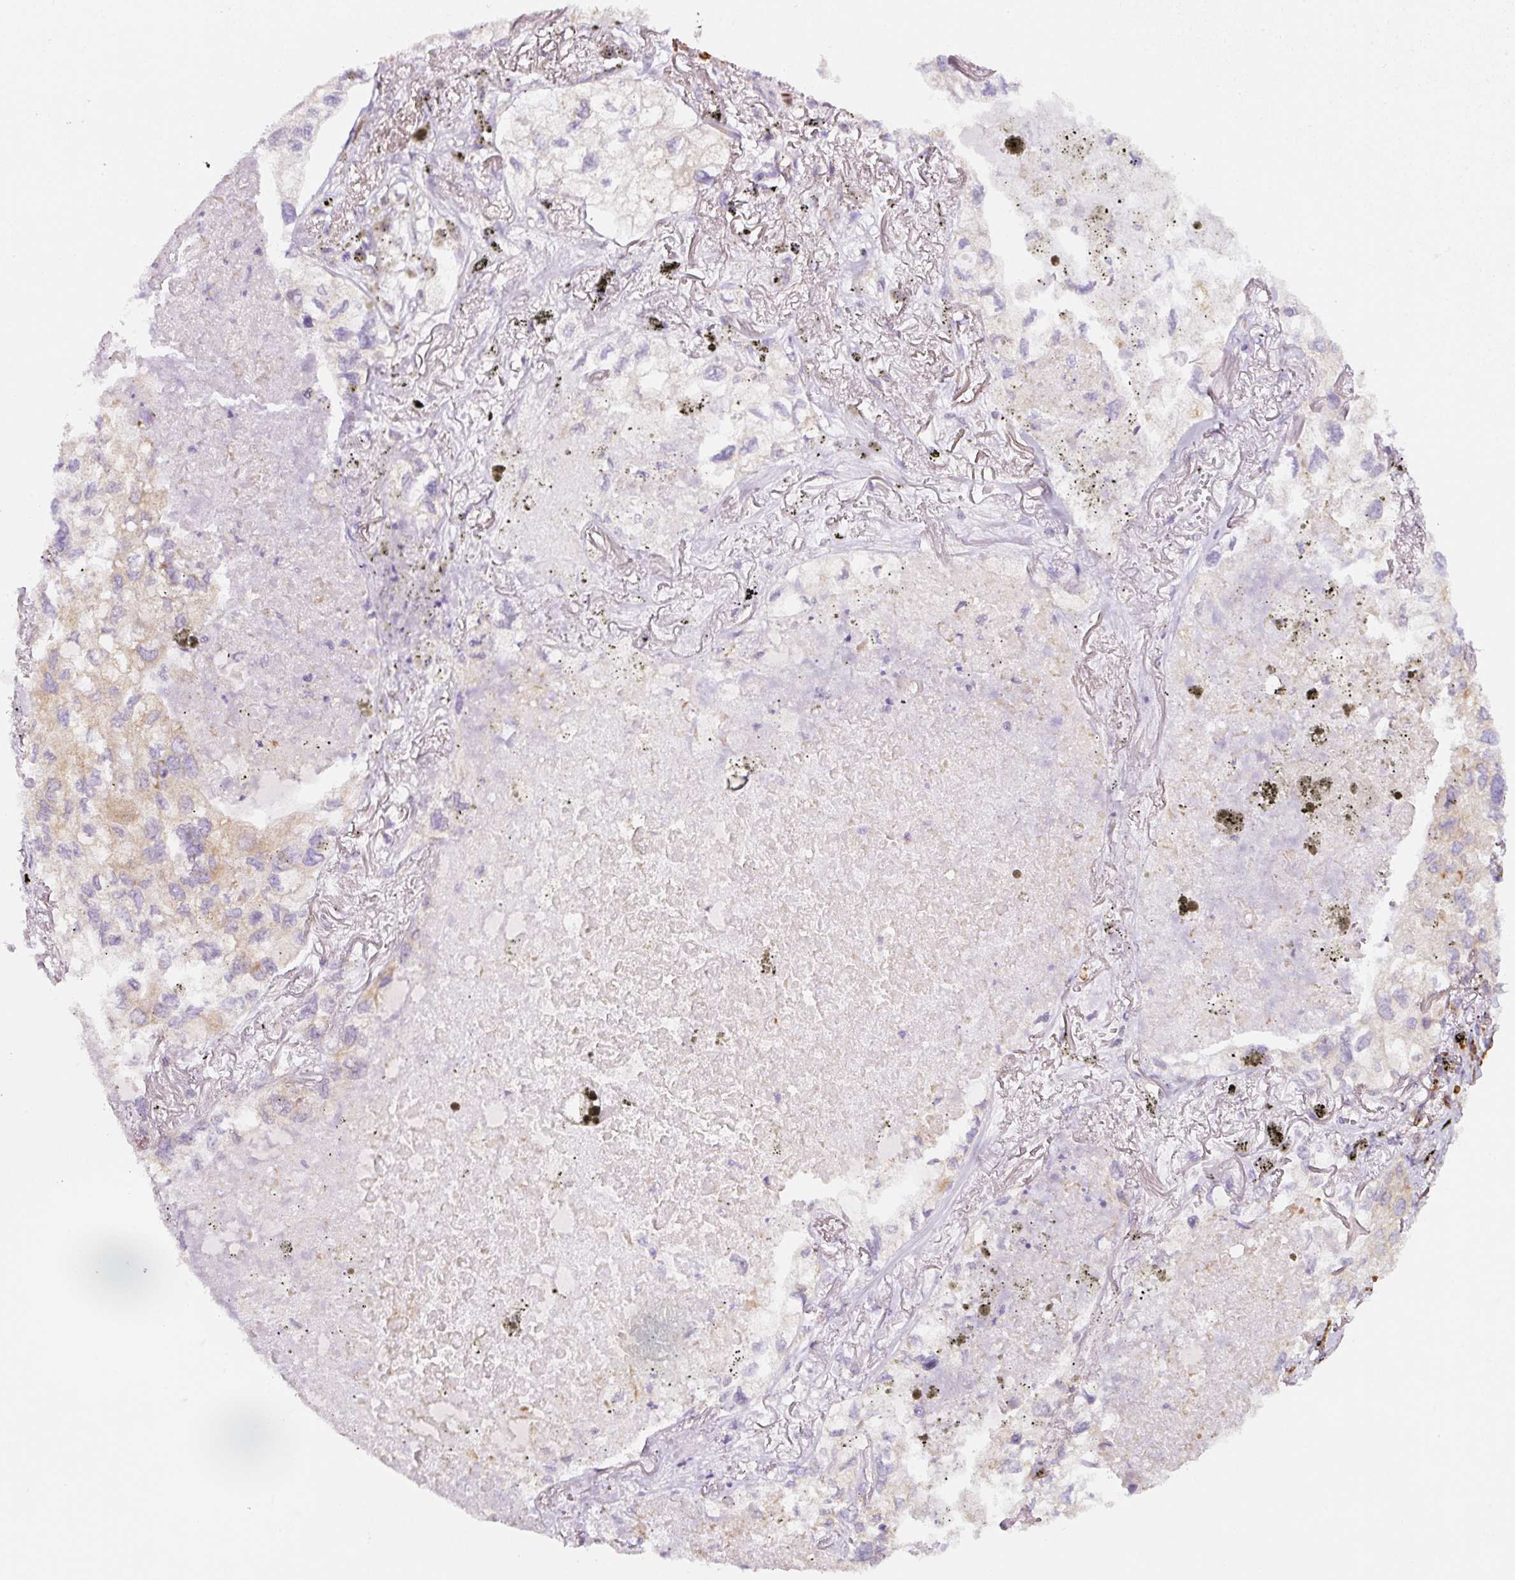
{"staining": {"intensity": "weak", "quantity": "25%-75%", "location": "cytoplasmic/membranous"}, "tissue": "lung cancer", "cell_type": "Tumor cells", "image_type": "cancer", "snomed": [{"axis": "morphology", "description": "Adenocarcinoma, NOS"}, {"axis": "topography", "description": "Lung"}], "caption": "Lung cancer tissue shows weak cytoplasmic/membranous staining in about 25%-75% of tumor cells", "gene": "DDOST", "patient": {"sex": "male", "age": 65}}